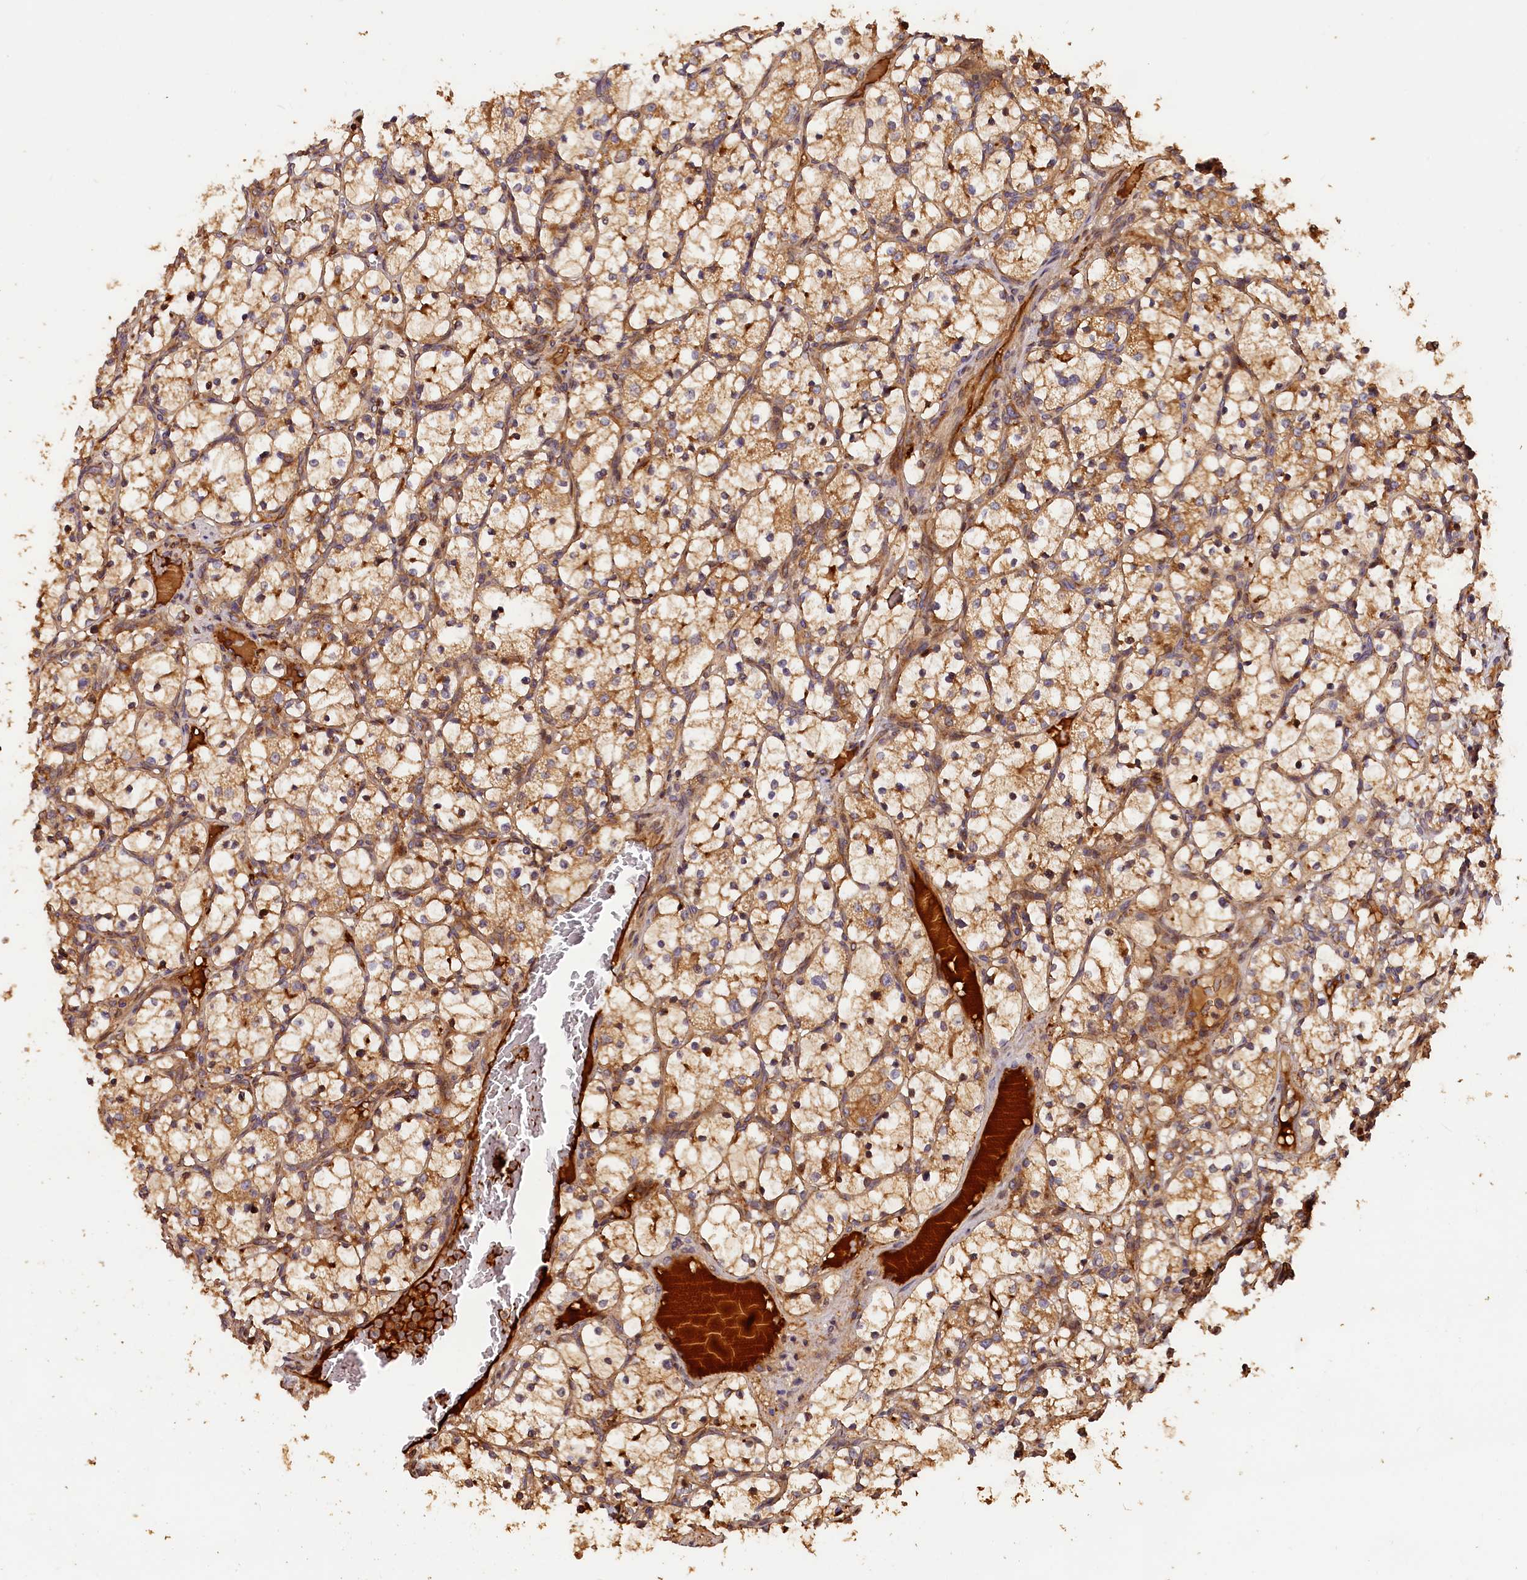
{"staining": {"intensity": "moderate", "quantity": ">75%", "location": "cytoplasmic/membranous"}, "tissue": "renal cancer", "cell_type": "Tumor cells", "image_type": "cancer", "snomed": [{"axis": "morphology", "description": "Adenocarcinoma, NOS"}, {"axis": "topography", "description": "Kidney"}], "caption": "Renal adenocarcinoma stained with a brown dye exhibits moderate cytoplasmic/membranous positive expression in about >75% of tumor cells.", "gene": "HMOX2", "patient": {"sex": "female", "age": 69}}